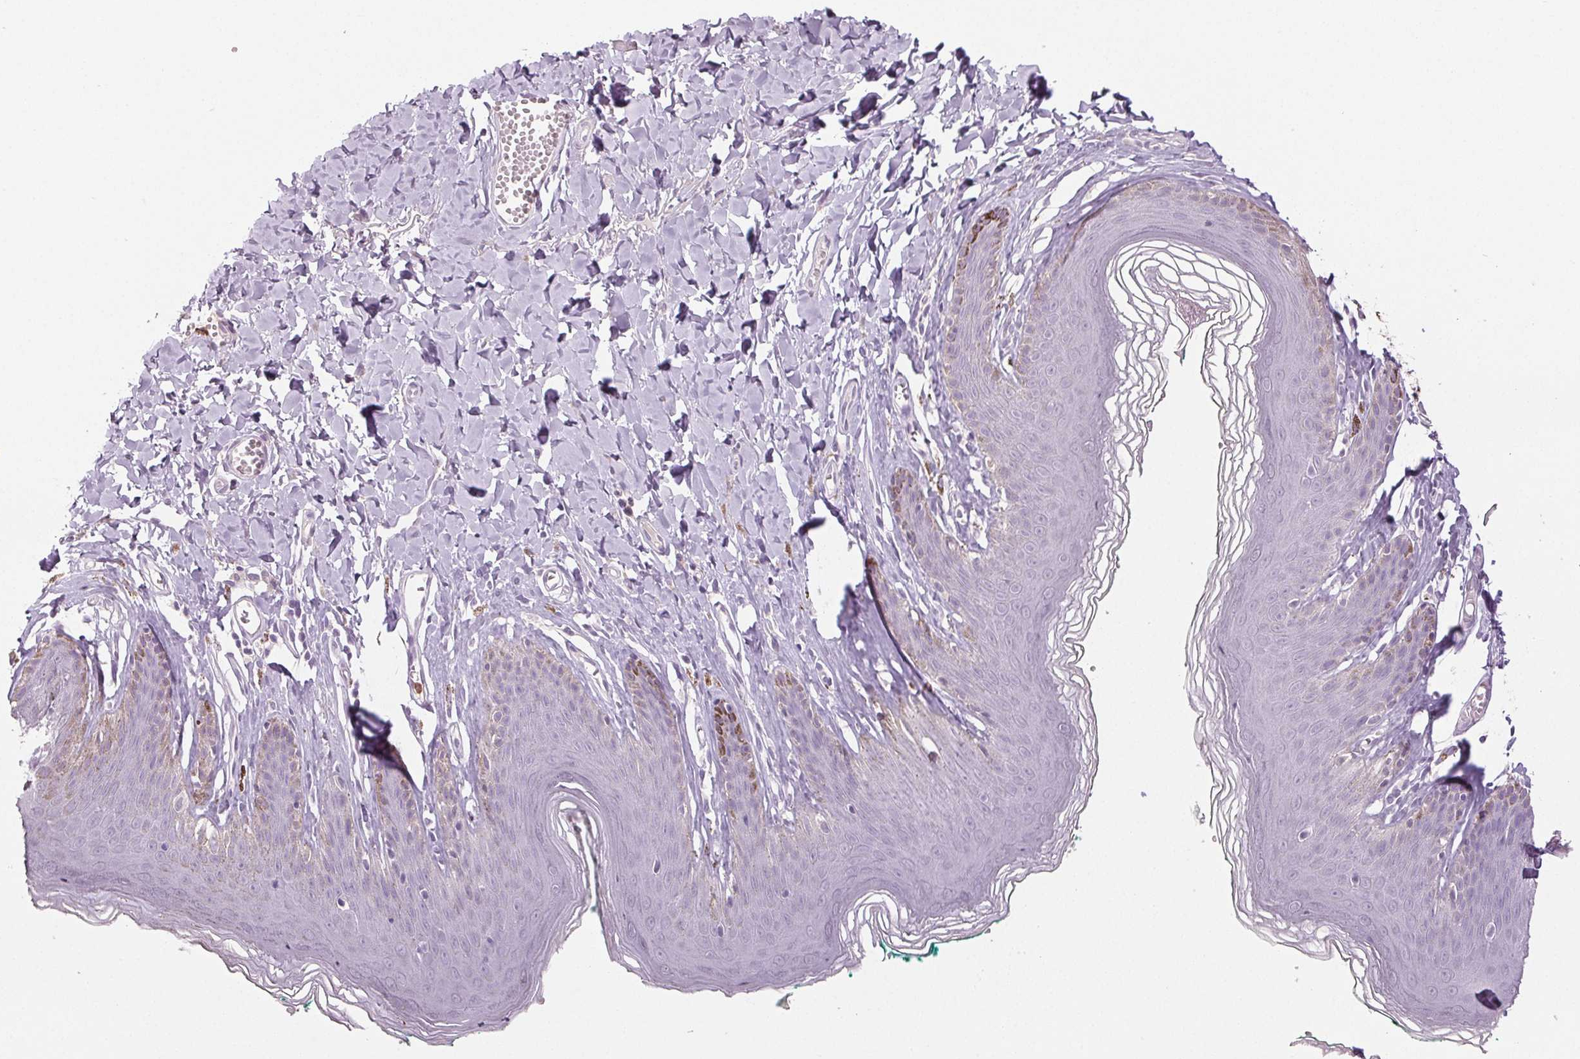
{"staining": {"intensity": "moderate", "quantity": "<25%", "location": "cytoplasmic/membranous"}, "tissue": "skin", "cell_type": "Epidermal cells", "image_type": "normal", "snomed": [{"axis": "morphology", "description": "Normal tissue, NOS"}, {"axis": "topography", "description": "Vulva"}, {"axis": "topography", "description": "Peripheral nerve tissue"}], "caption": "DAB immunohistochemical staining of benign human skin displays moderate cytoplasmic/membranous protein positivity in approximately <25% of epidermal cells.", "gene": "LTF", "patient": {"sex": "female", "age": 66}}